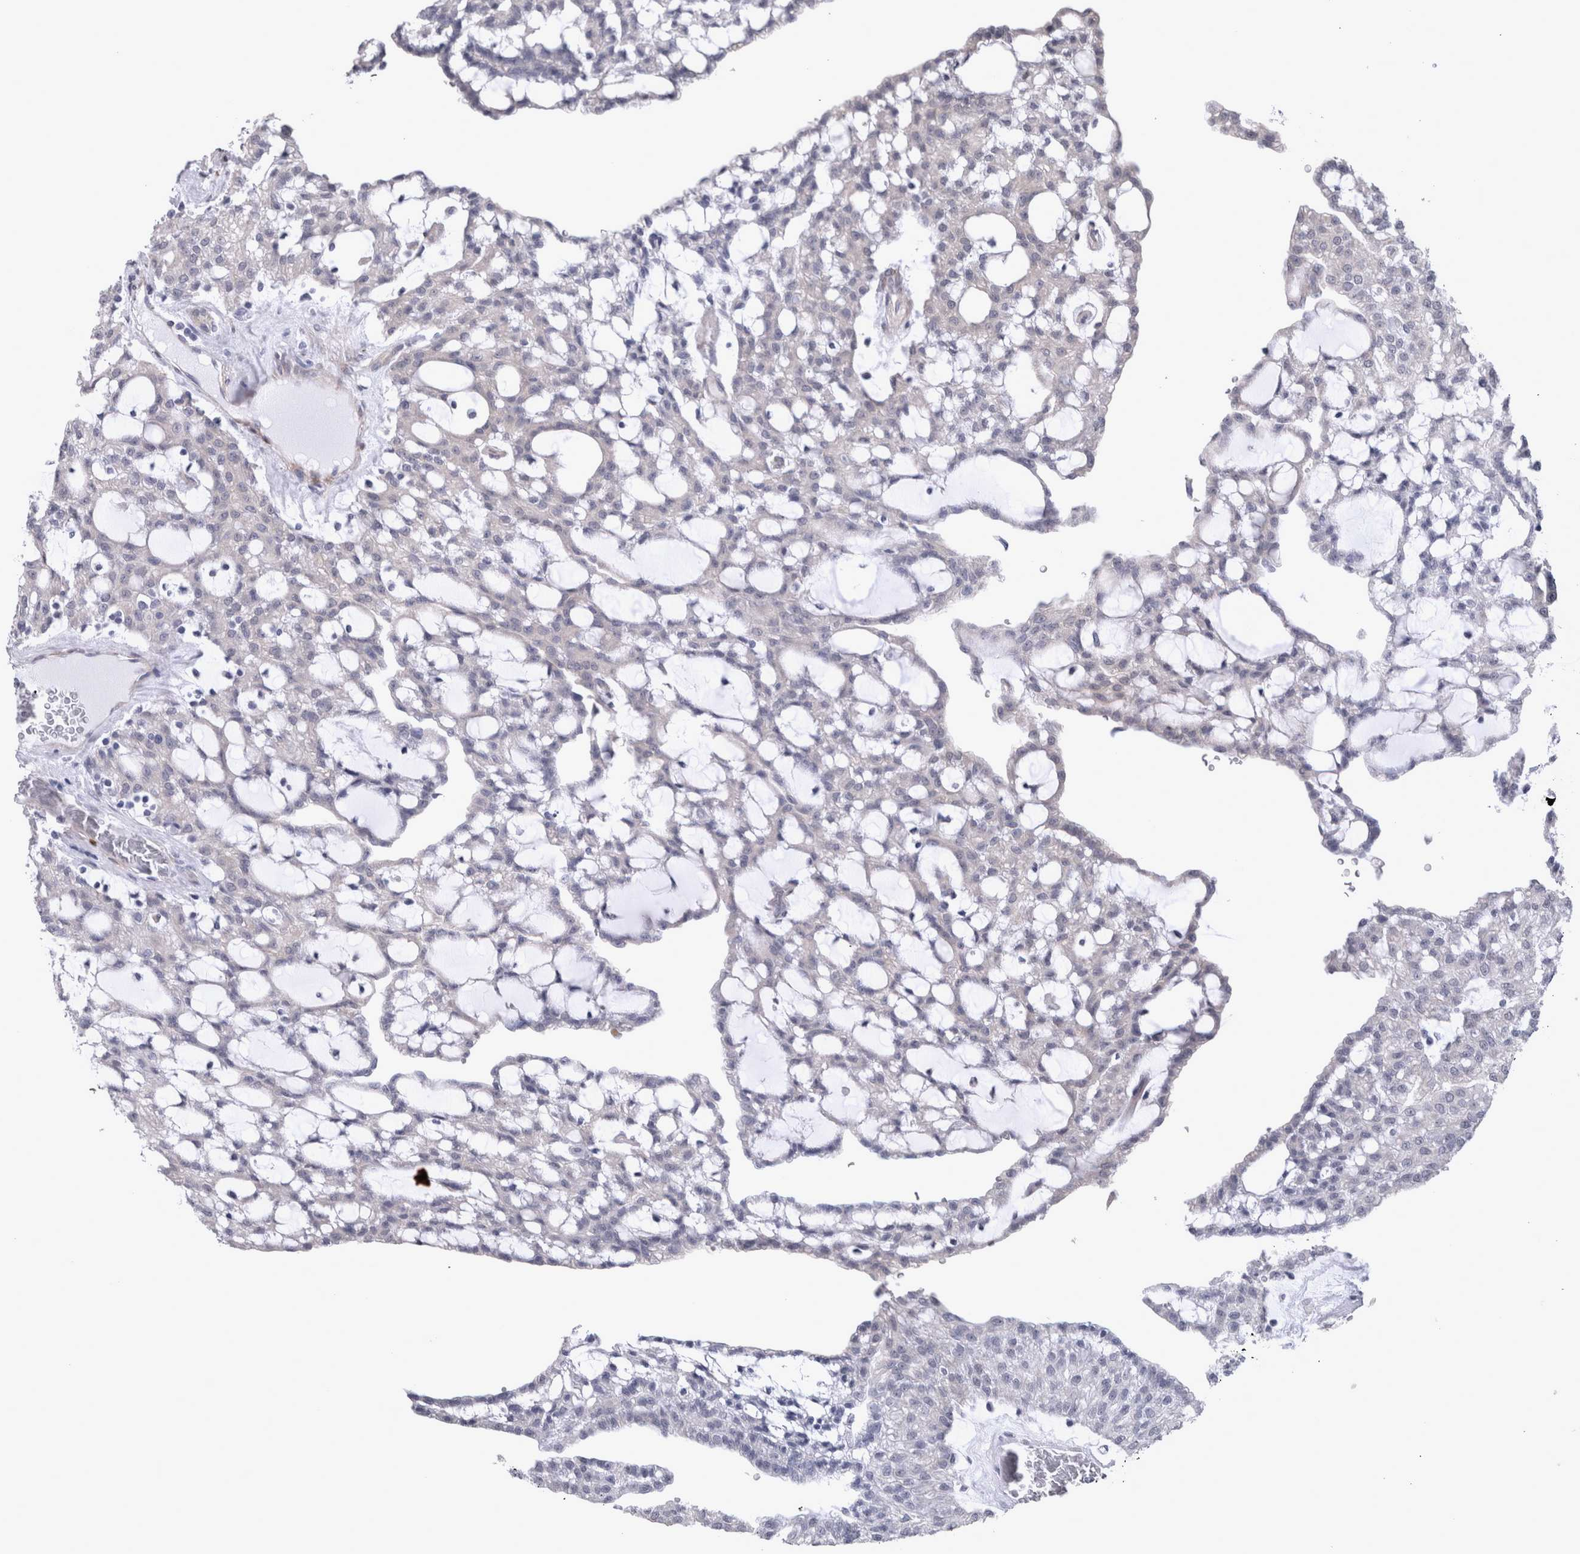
{"staining": {"intensity": "negative", "quantity": "none", "location": "none"}, "tissue": "renal cancer", "cell_type": "Tumor cells", "image_type": "cancer", "snomed": [{"axis": "morphology", "description": "Adenocarcinoma, NOS"}, {"axis": "topography", "description": "Kidney"}], "caption": "This is an immunohistochemistry (IHC) photomicrograph of renal adenocarcinoma. There is no positivity in tumor cells.", "gene": "DDX6", "patient": {"sex": "male", "age": 63}}